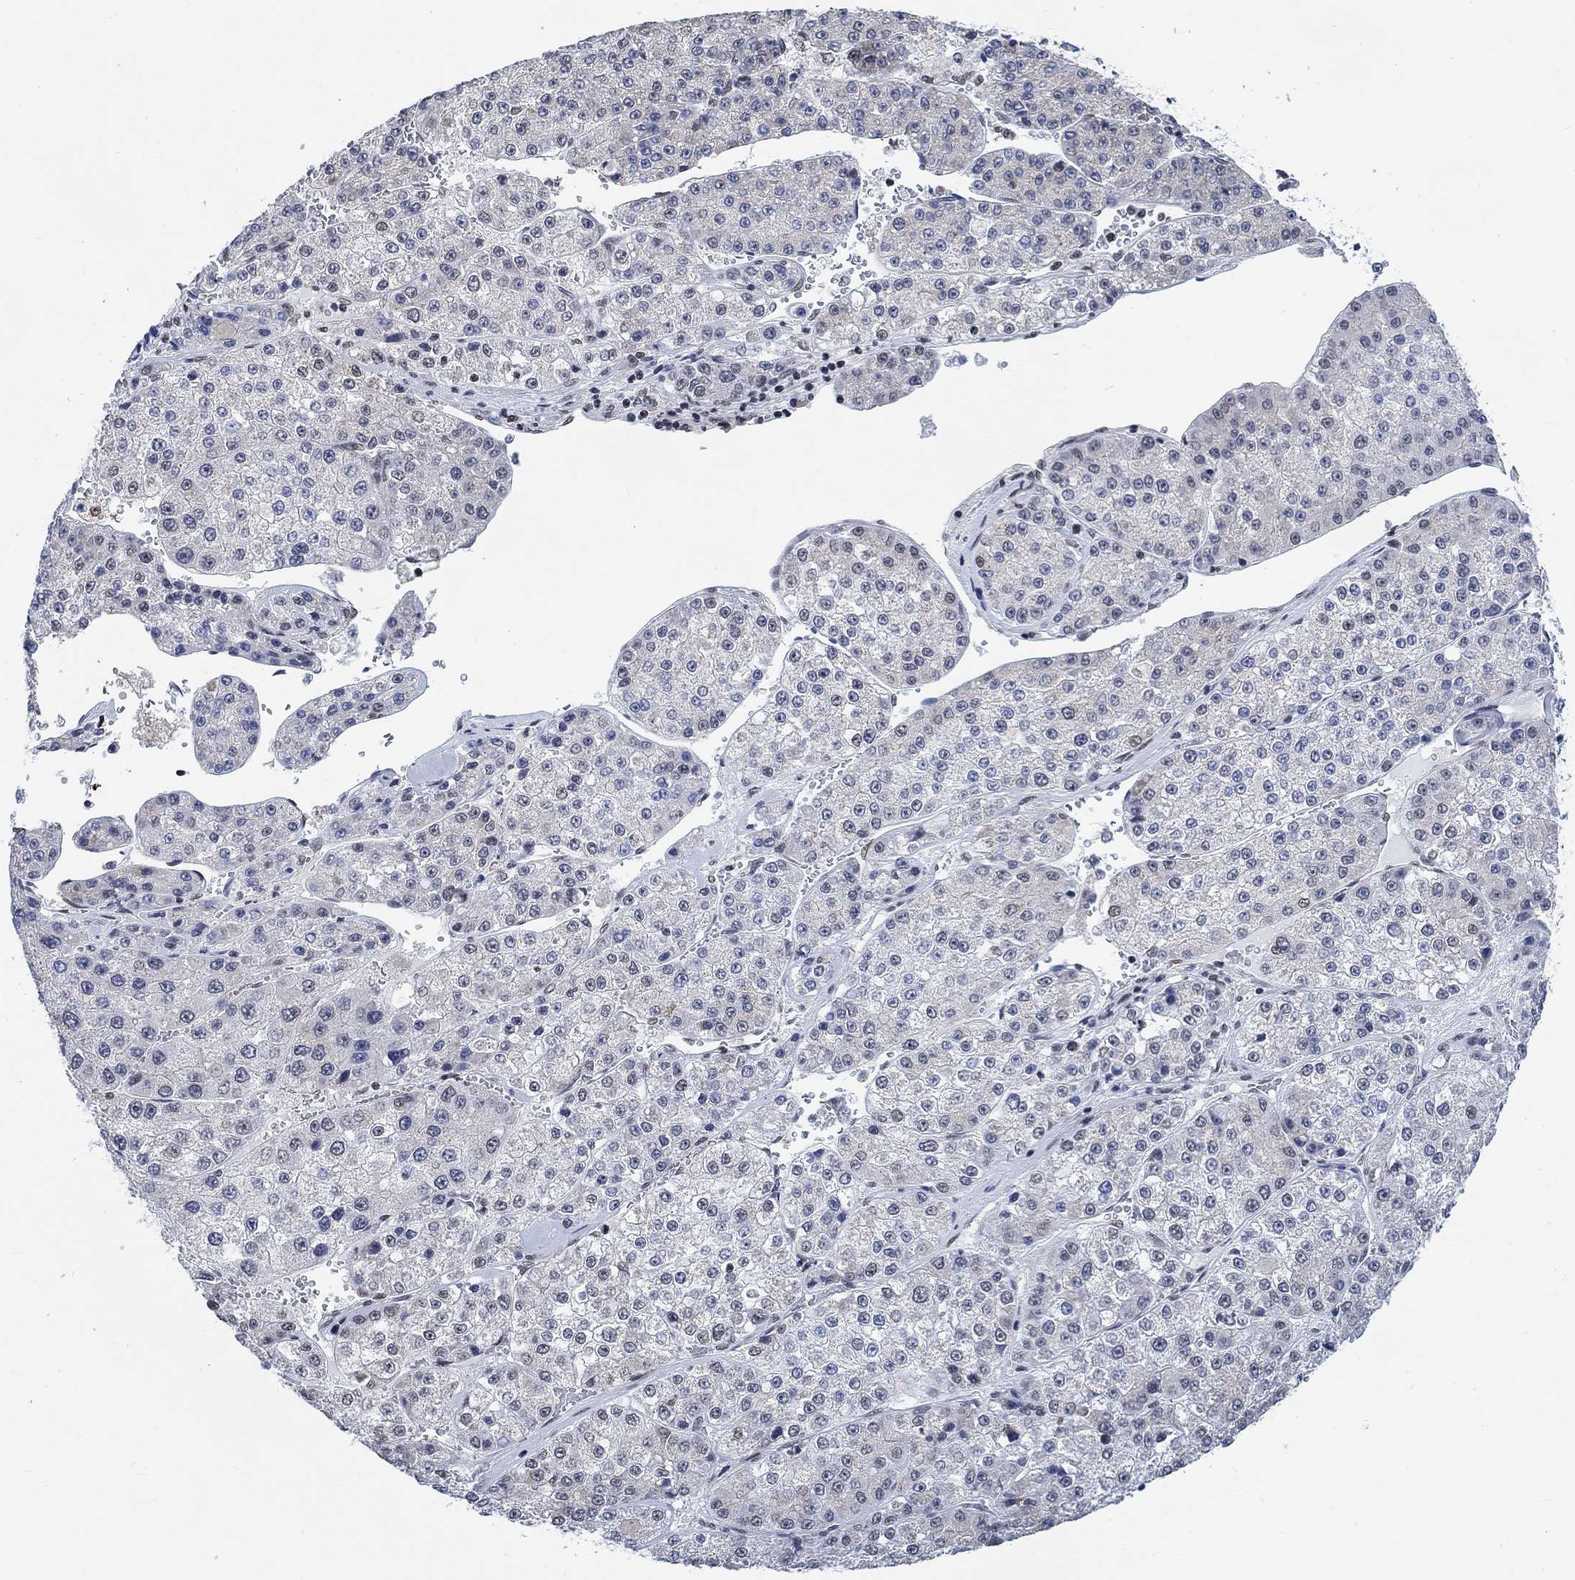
{"staining": {"intensity": "negative", "quantity": "none", "location": "none"}, "tissue": "liver cancer", "cell_type": "Tumor cells", "image_type": "cancer", "snomed": [{"axis": "morphology", "description": "Carcinoma, Hepatocellular, NOS"}, {"axis": "topography", "description": "Liver"}], "caption": "Tumor cells show no significant expression in hepatocellular carcinoma (liver).", "gene": "KCNH8", "patient": {"sex": "female", "age": 73}}